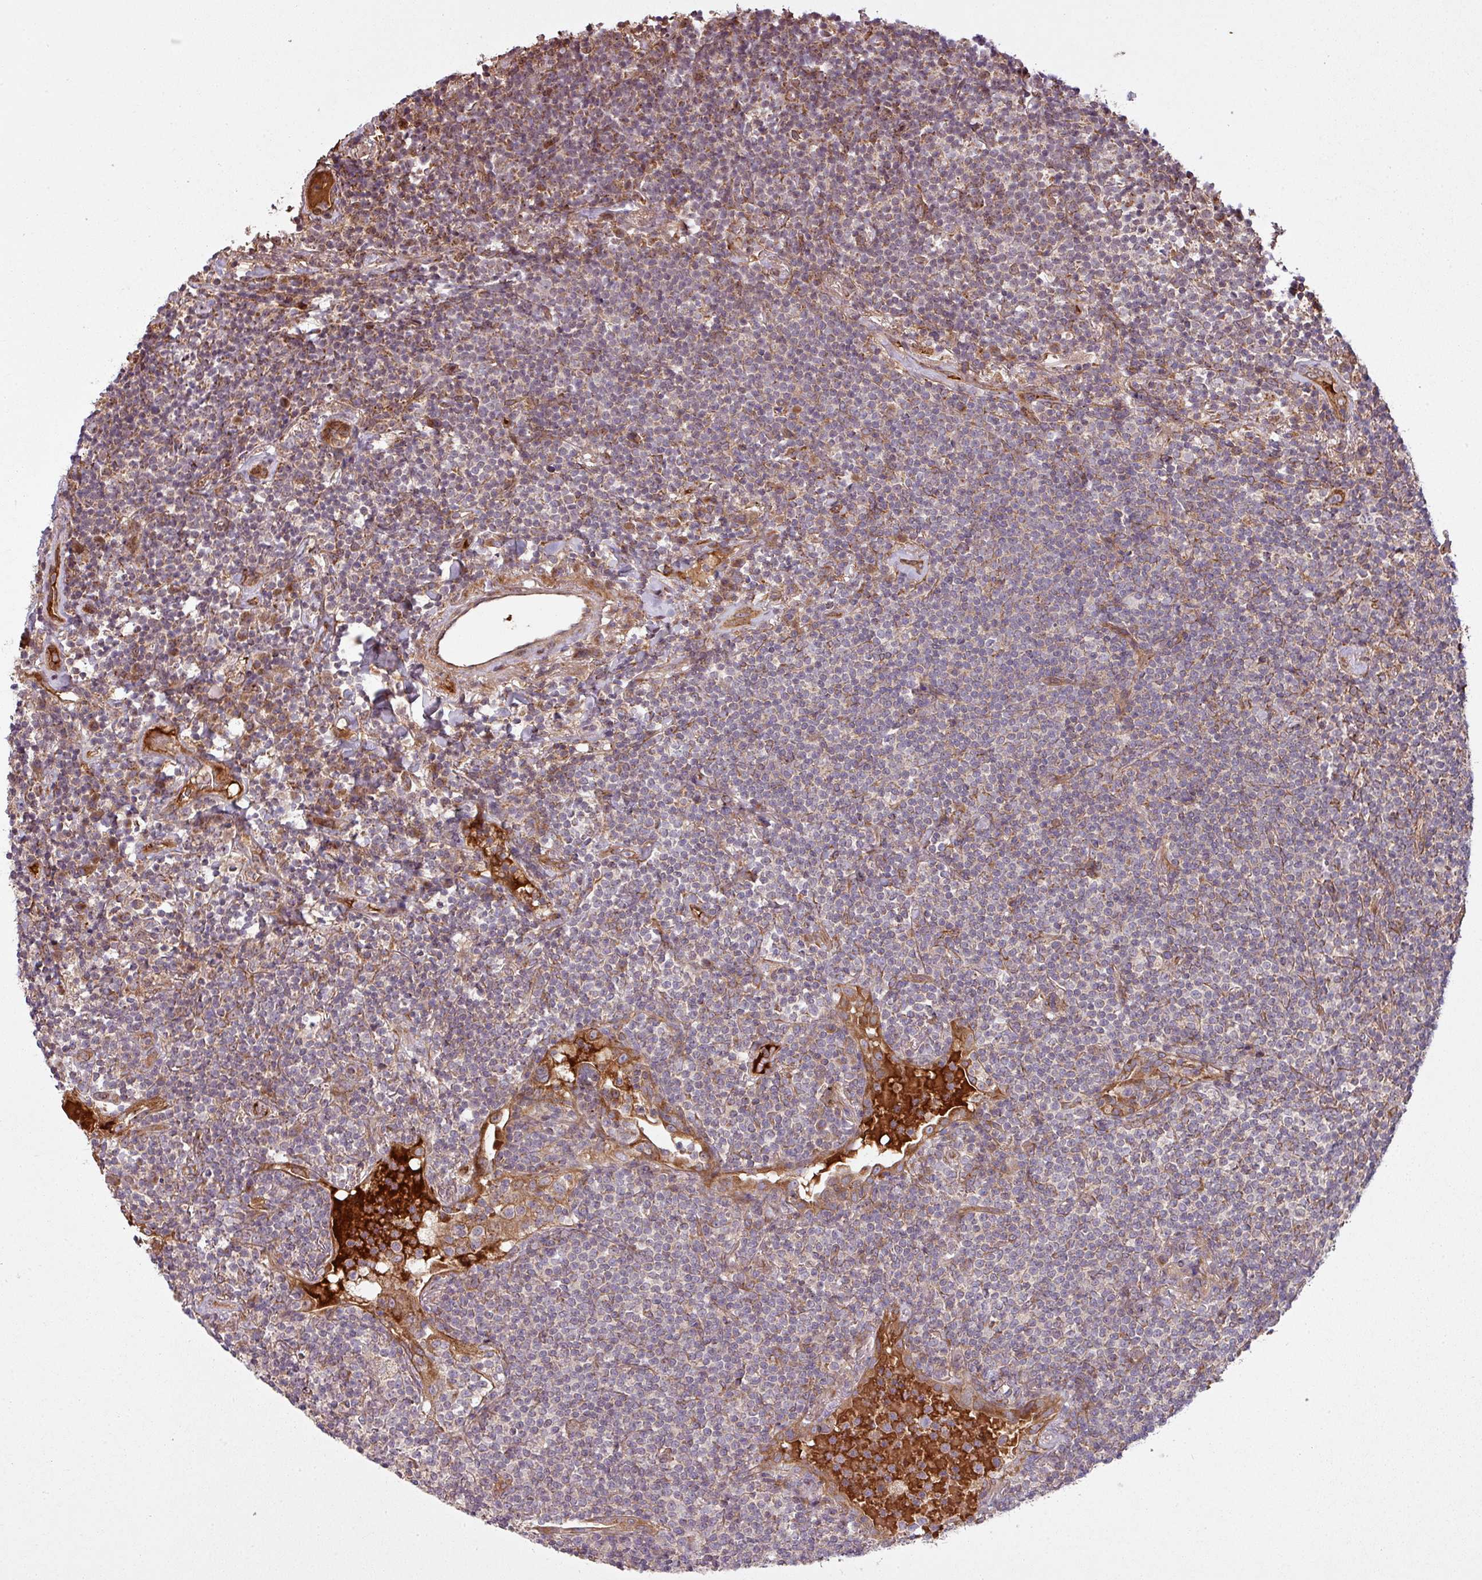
{"staining": {"intensity": "weak", "quantity": "<25%", "location": "cytoplasmic/membranous"}, "tissue": "lymphoma", "cell_type": "Tumor cells", "image_type": "cancer", "snomed": [{"axis": "morphology", "description": "Malignant lymphoma, non-Hodgkin's type, Low grade"}, {"axis": "topography", "description": "Lung"}], "caption": "Immunohistochemistry histopathology image of lymphoma stained for a protein (brown), which reveals no expression in tumor cells. Brightfield microscopy of immunohistochemistry (IHC) stained with DAB (3,3'-diaminobenzidine) (brown) and hematoxylin (blue), captured at high magnification.", "gene": "SNRNP25", "patient": {"sex": "female", "age": 71}}